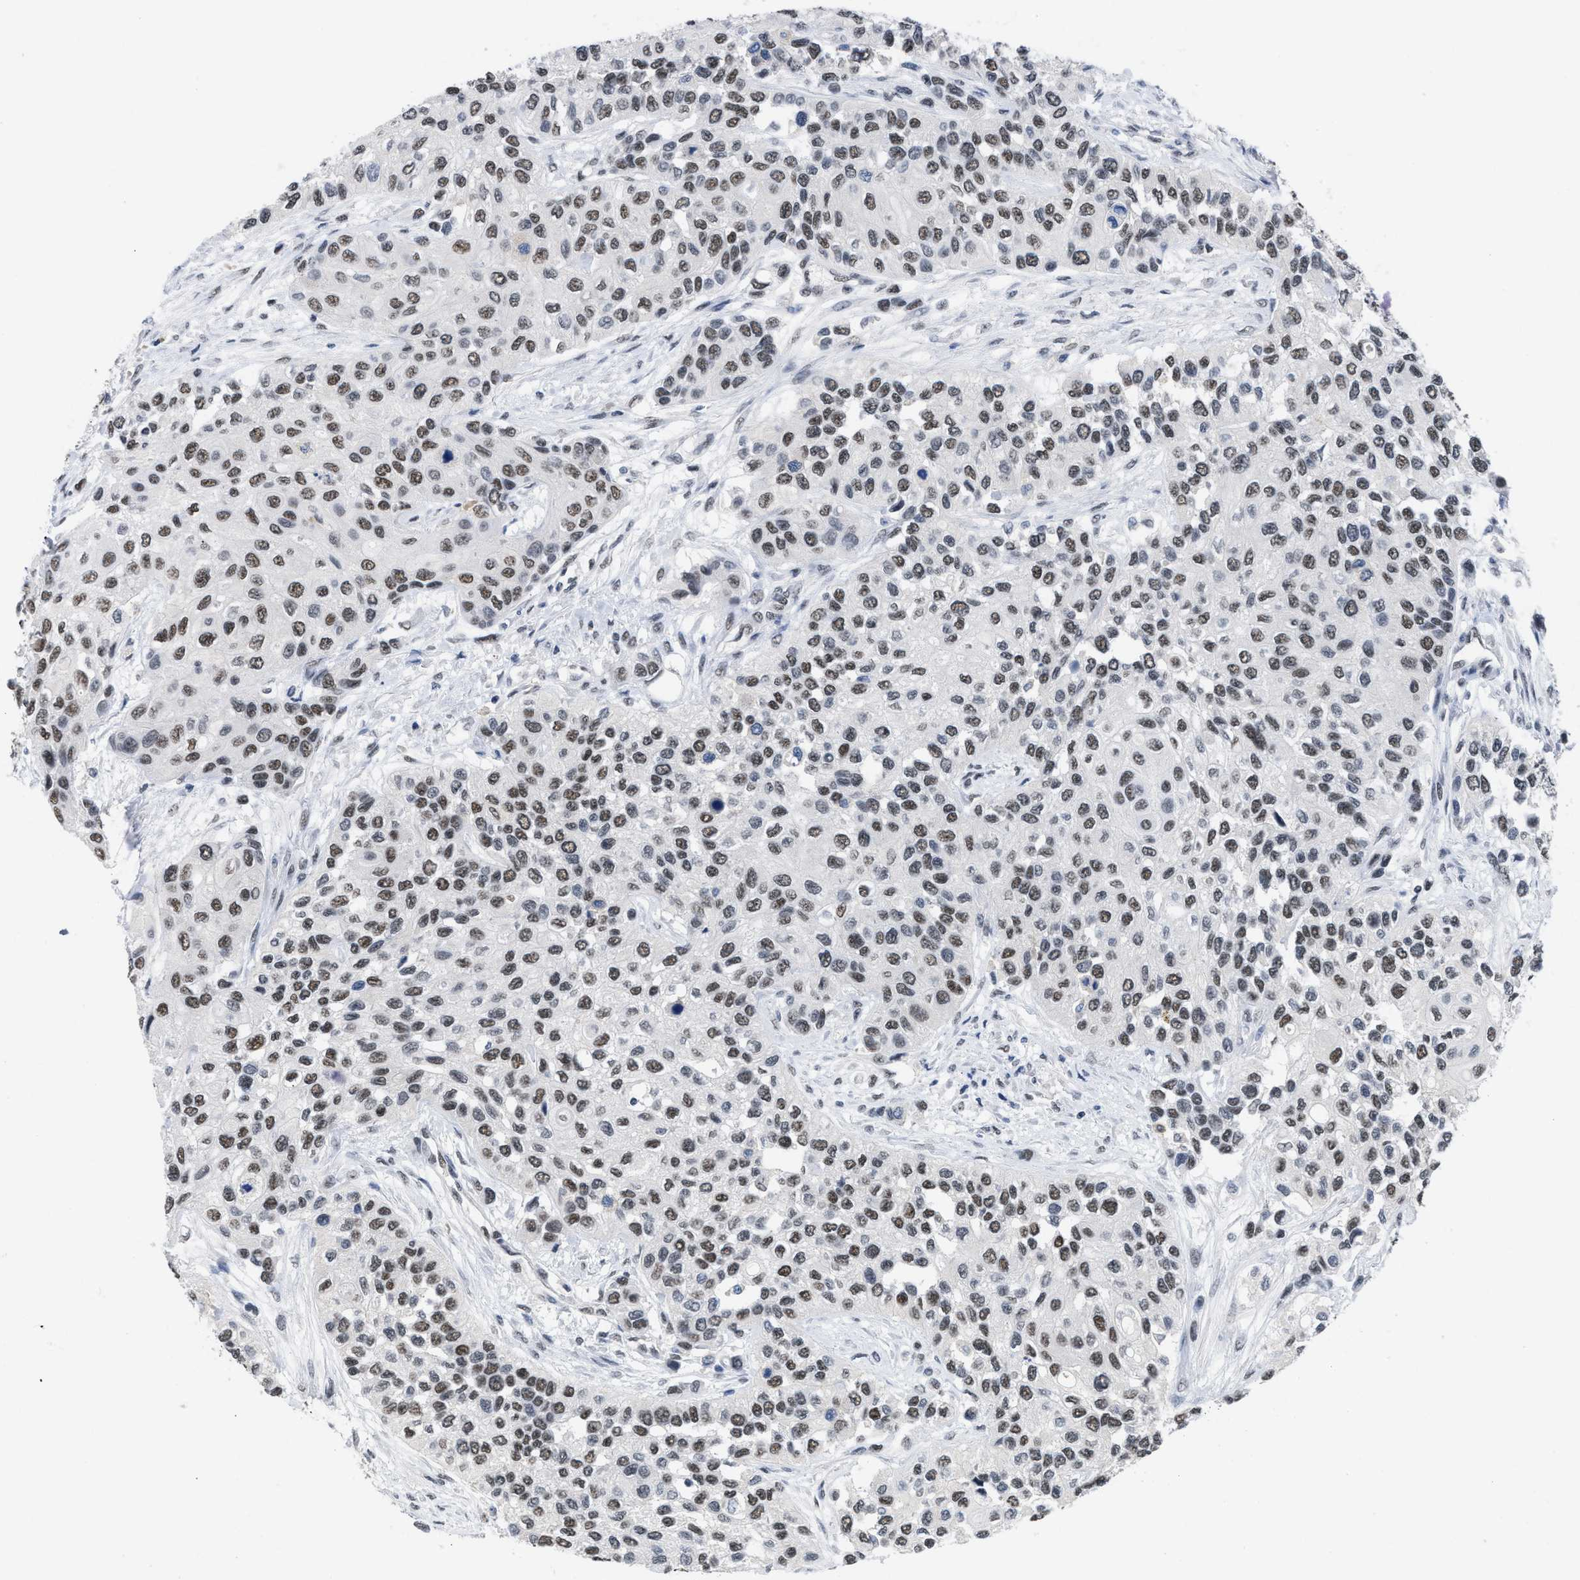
{"staining": {"intensity": "moderate", "quantity": ">75%", "location": "nuclear"}, "tissue": "urothelial cancer", "cell_type": "Tumor cells", "image_type": "cancer", "snomed": [{"axis": "morphology", "description": "Urothelial carcinoma, High grade"}, {"axis": "topography", "description": "Urinary bladder"}], "caption": "Brown immunohistochemical staining in high-grade urothelial carcinoma shows moderate nuclear staining in about >75% of tumor cells.", "gene": "GGNBP2", "patient": {"sex": "female", "age": 56}}